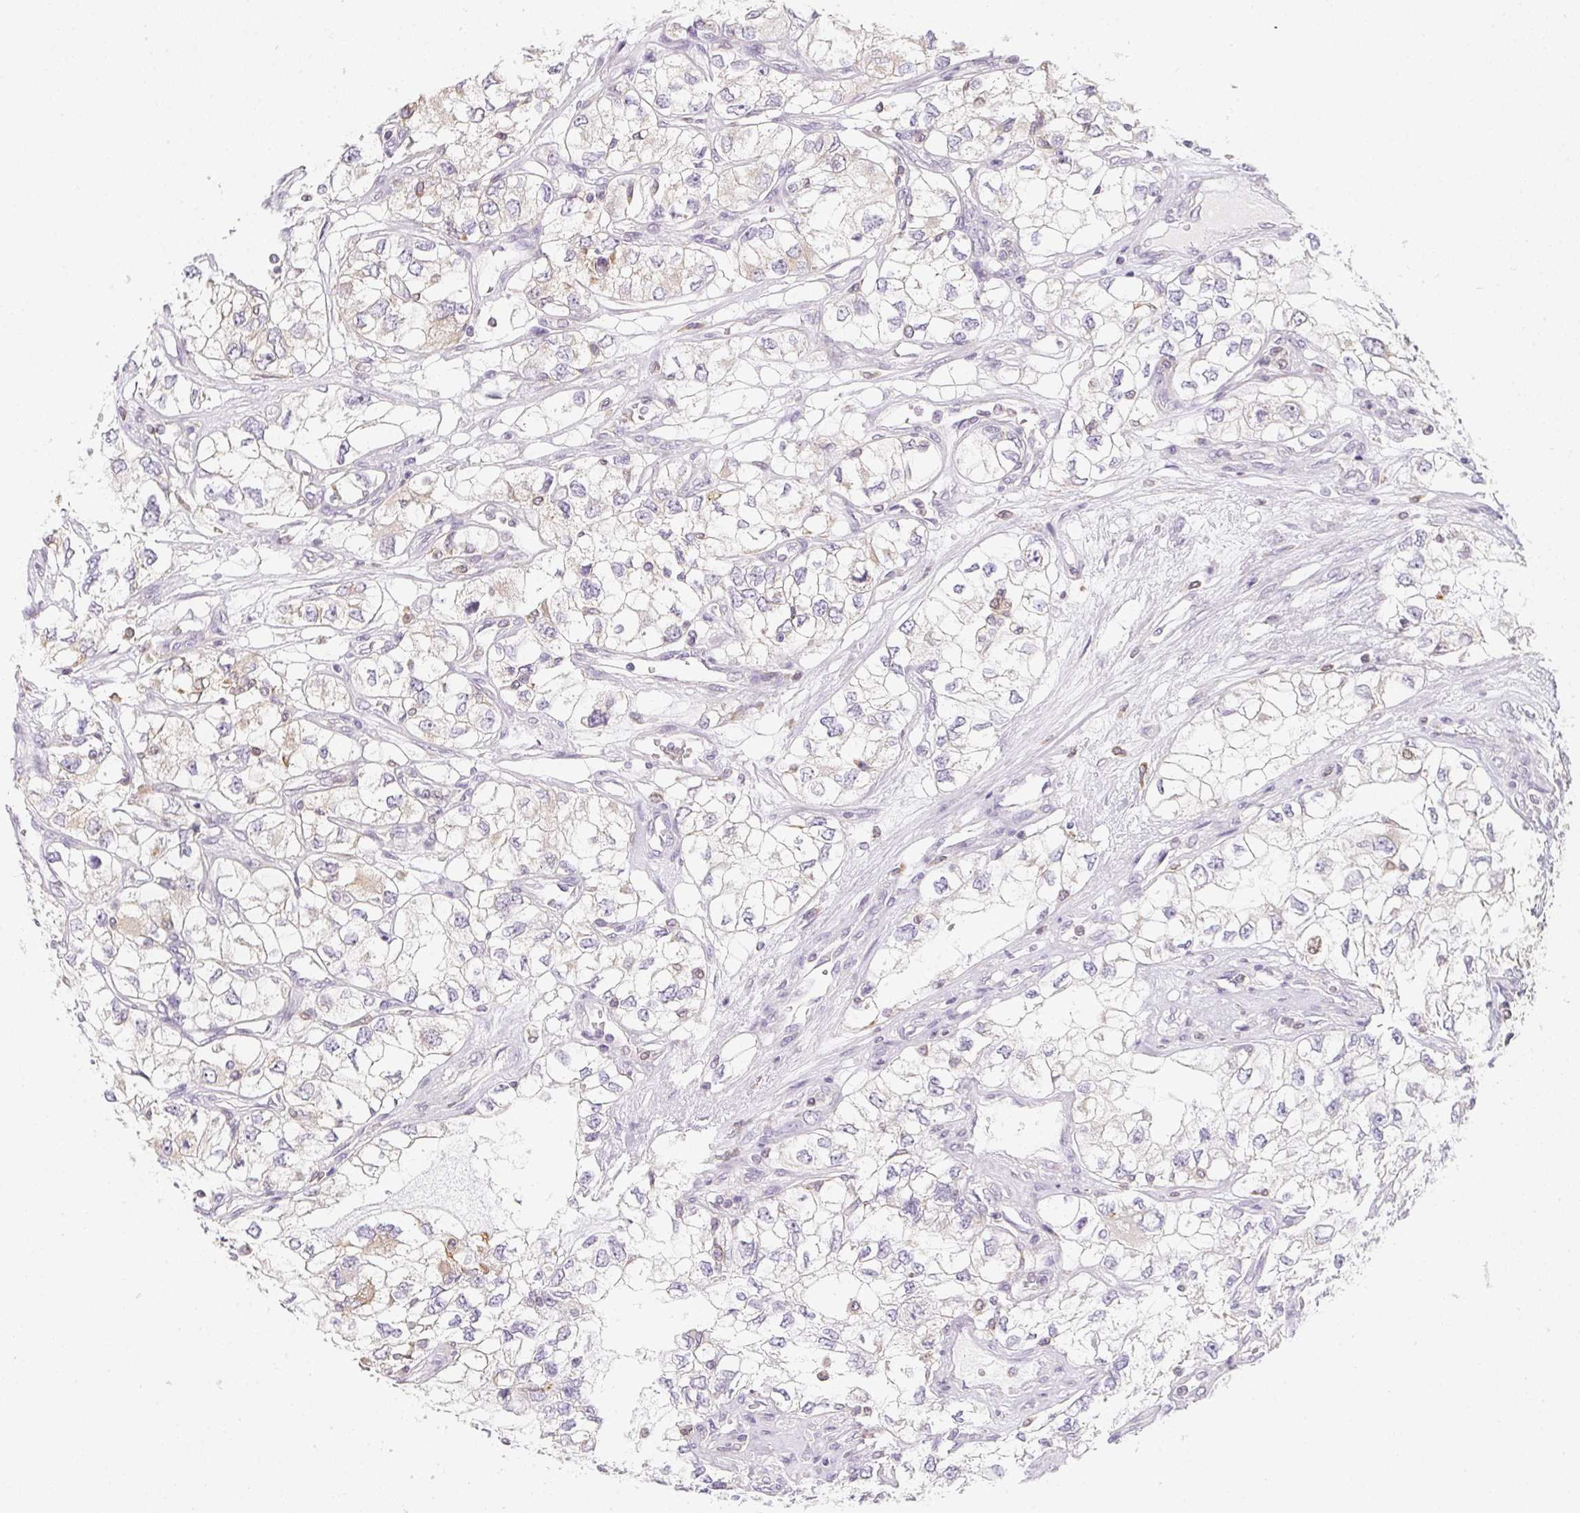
{"staining": {"intensity": "negative", "quantity": "none", "location": "none"}, "tissue": "renal cancer", "cell_type": "Tumor cells", "image_type": "cancer", "snomed": [{"axis": "morphology", "description": "Adenocarcinoma, NOS"}, {"axis": "topography", "description": "Kidney"}], "caption": "Adenocarcinoma (renal) was stained to show a protein in brown. There is no significant expression in tumor cells.", "gene": "SOAT1", "patient": {"sex": "female", "age": 59}}